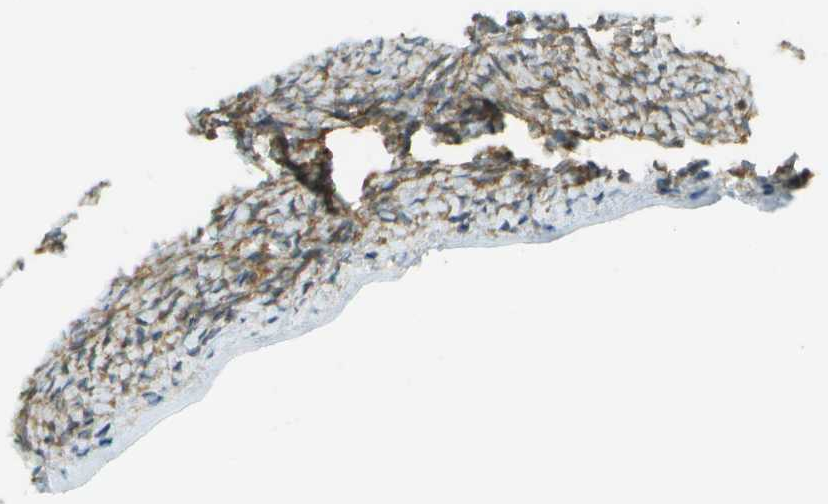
{"staining": {"intensity": "negative", "quantity": "none", "location": "none"}, "tissue": "ovary", "cell_type": "Ovarian stroma cells", "image_type": "normal", "snomed": [{"axis": "morphology", "description": "Normal tissue, NOS"}, {"axis": "topography", "description": "Ovary"}], "caption": "This is an immunohistochemistry histopathology image of normal human ovary. There is no expression in ovarian stroma cells.", "gene": "TMTC1", "patient": {"sex": "female", "age": 27}}